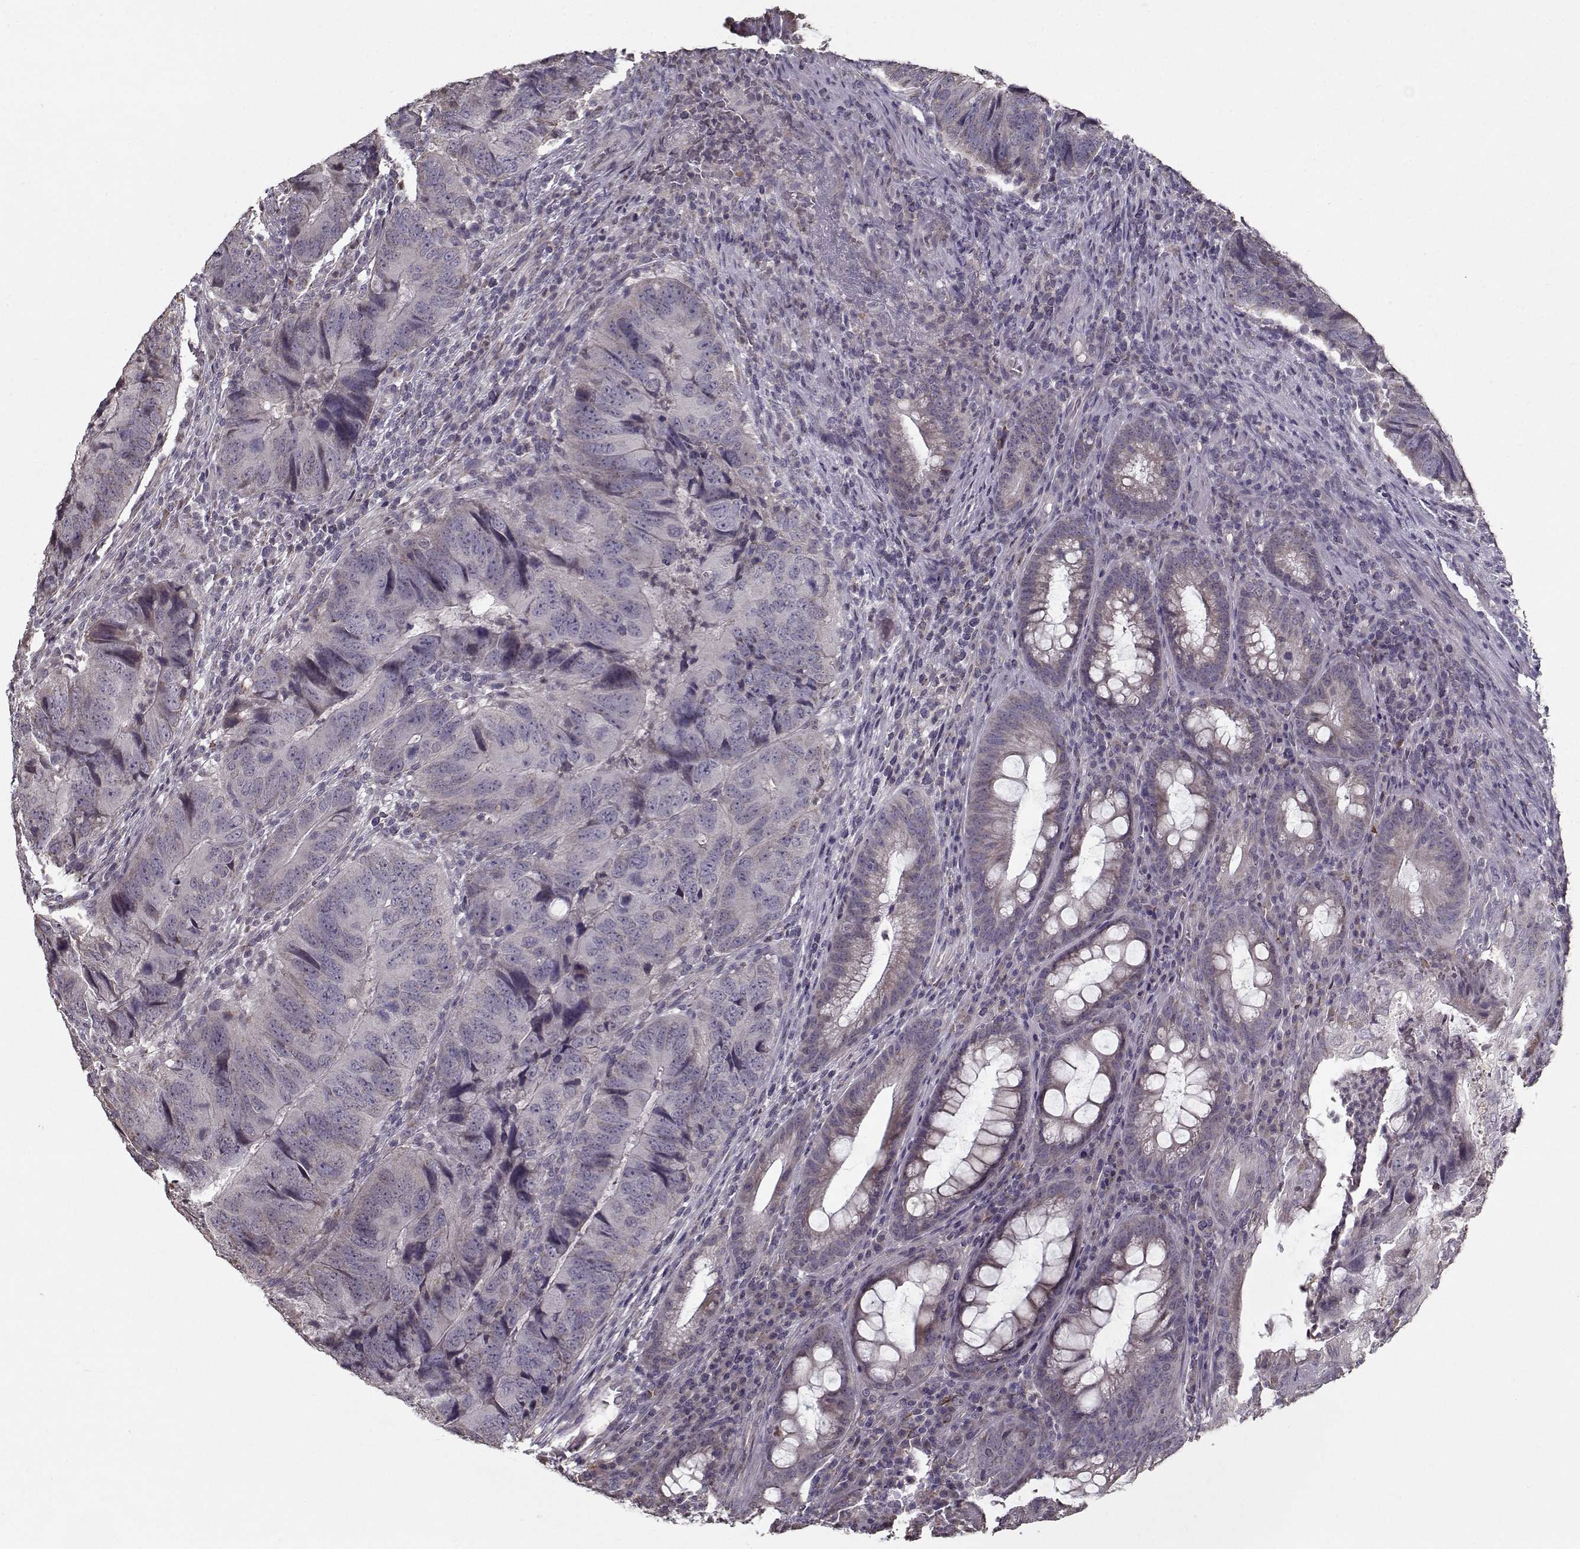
{"staining": {"intensity": "weak", "quantity": "25%-75%", "location": "cytoplasmic/membranous"}, "tissue": "colorectal cancer", "cell_type": "Tumor cells", "image_type": "cancer", "snomed": [{"axis": "morphology", "description": "Adenocarcinoma, NOS"}, {"axis": "topography", "description": "Colon"}], "caption": "Protein expression analysis of colorectal cancer demonstrates weak cytoplasmic/membranous expression in approximately 25%-75% of tumor cells.", "gene": "LAMA2", "patient": {"sex": "male", "age": 79}}